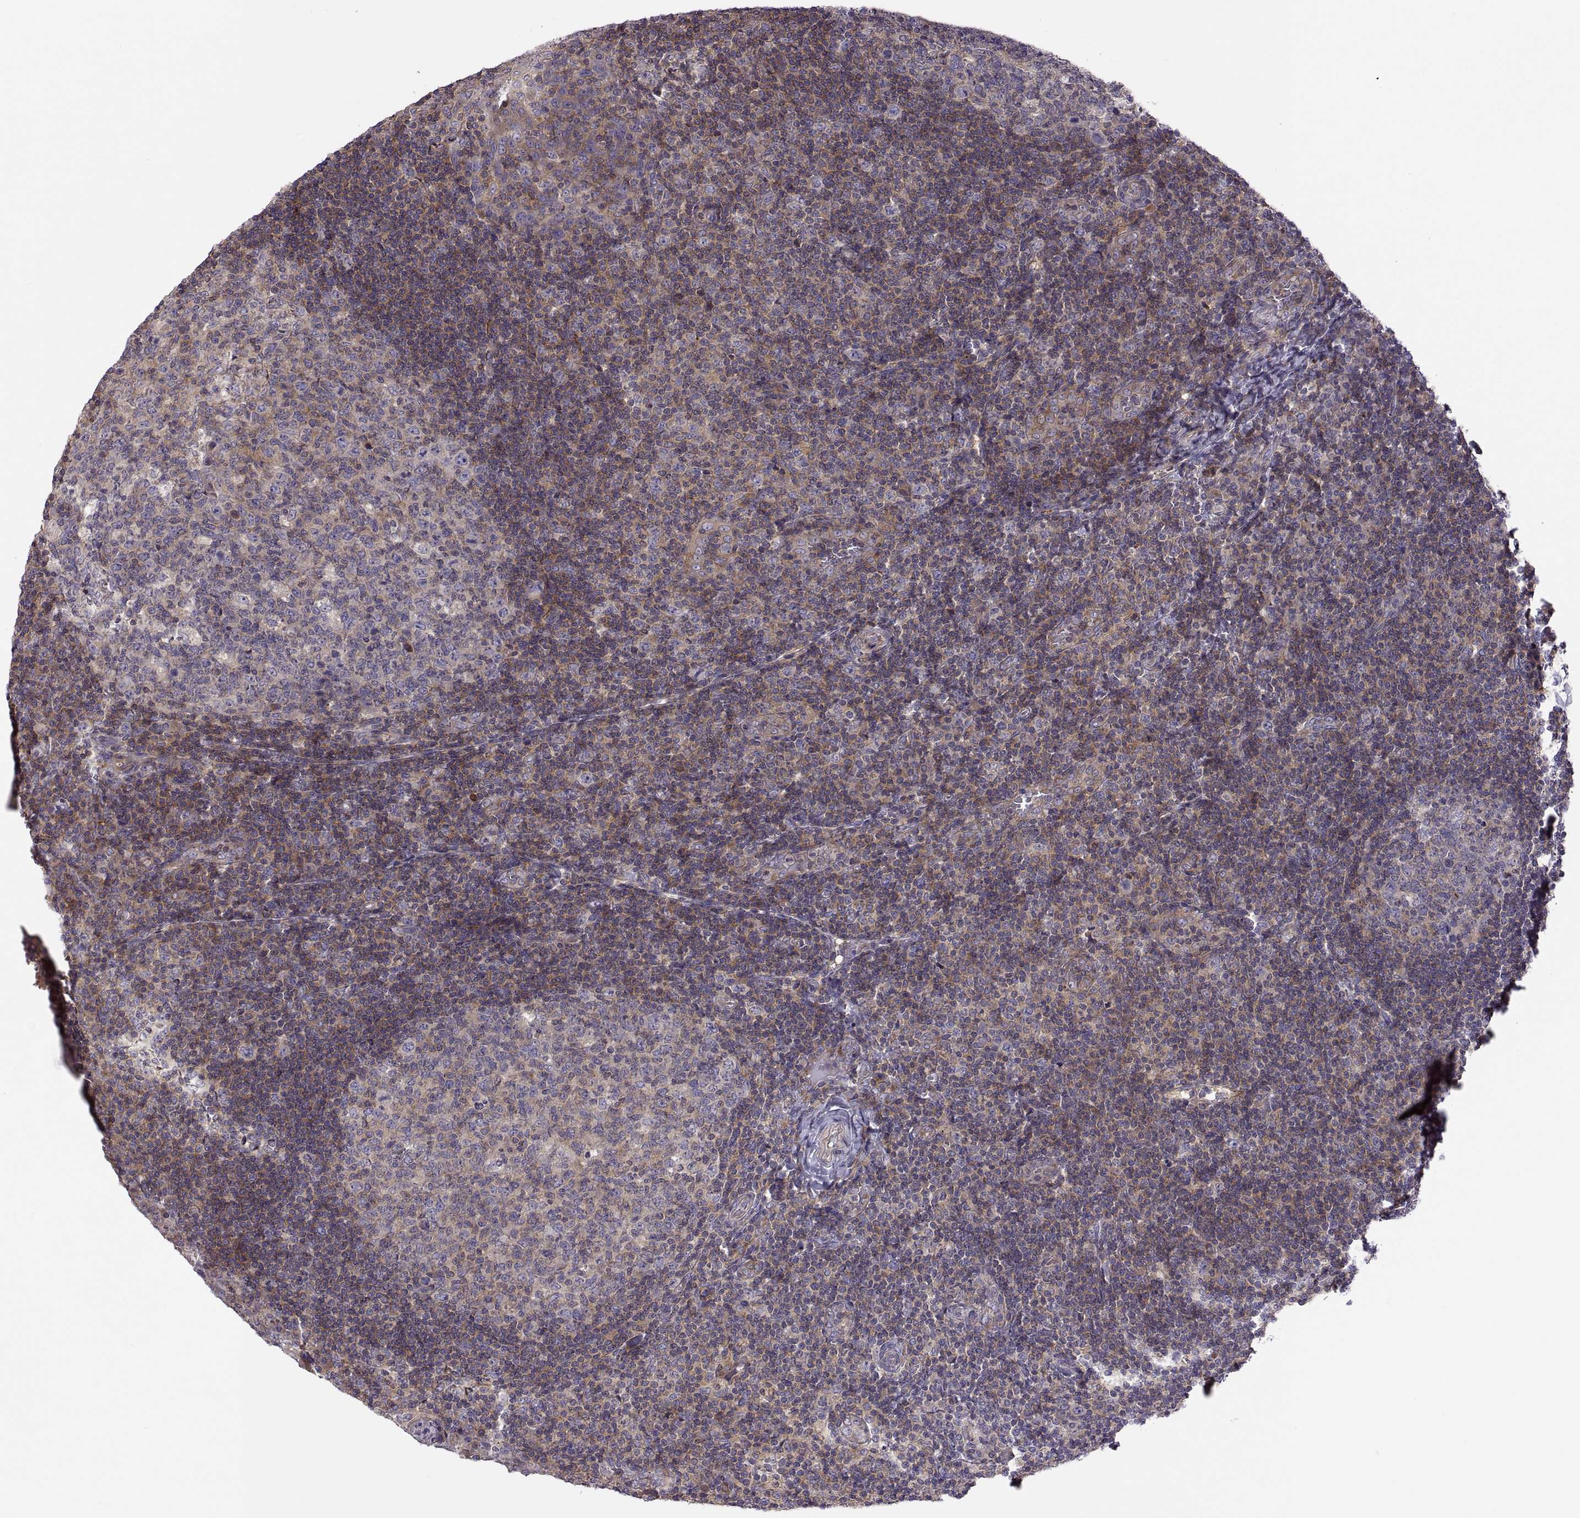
{"staining": {"intensity": "weak", "quantity": "25%-75%", "location": "cytoplasmic/membranous"}, "tissue": "tonsil", "cell_type": "Germinal center cells", "image_type": "normal", "snomed": [{"axis": "morphology", "description": "Normal tissue, NOS"}, {"axis": "topography", "description": "Tonsil"}], "caption": "Human tonsil stained for a protein (brown) displays weak cytoplasmic/membranous positive positivity in approximately 25%-75% of germinal center cells.", "gene": "SPATA32", "patient": {"sex": "male", "age": 17}}